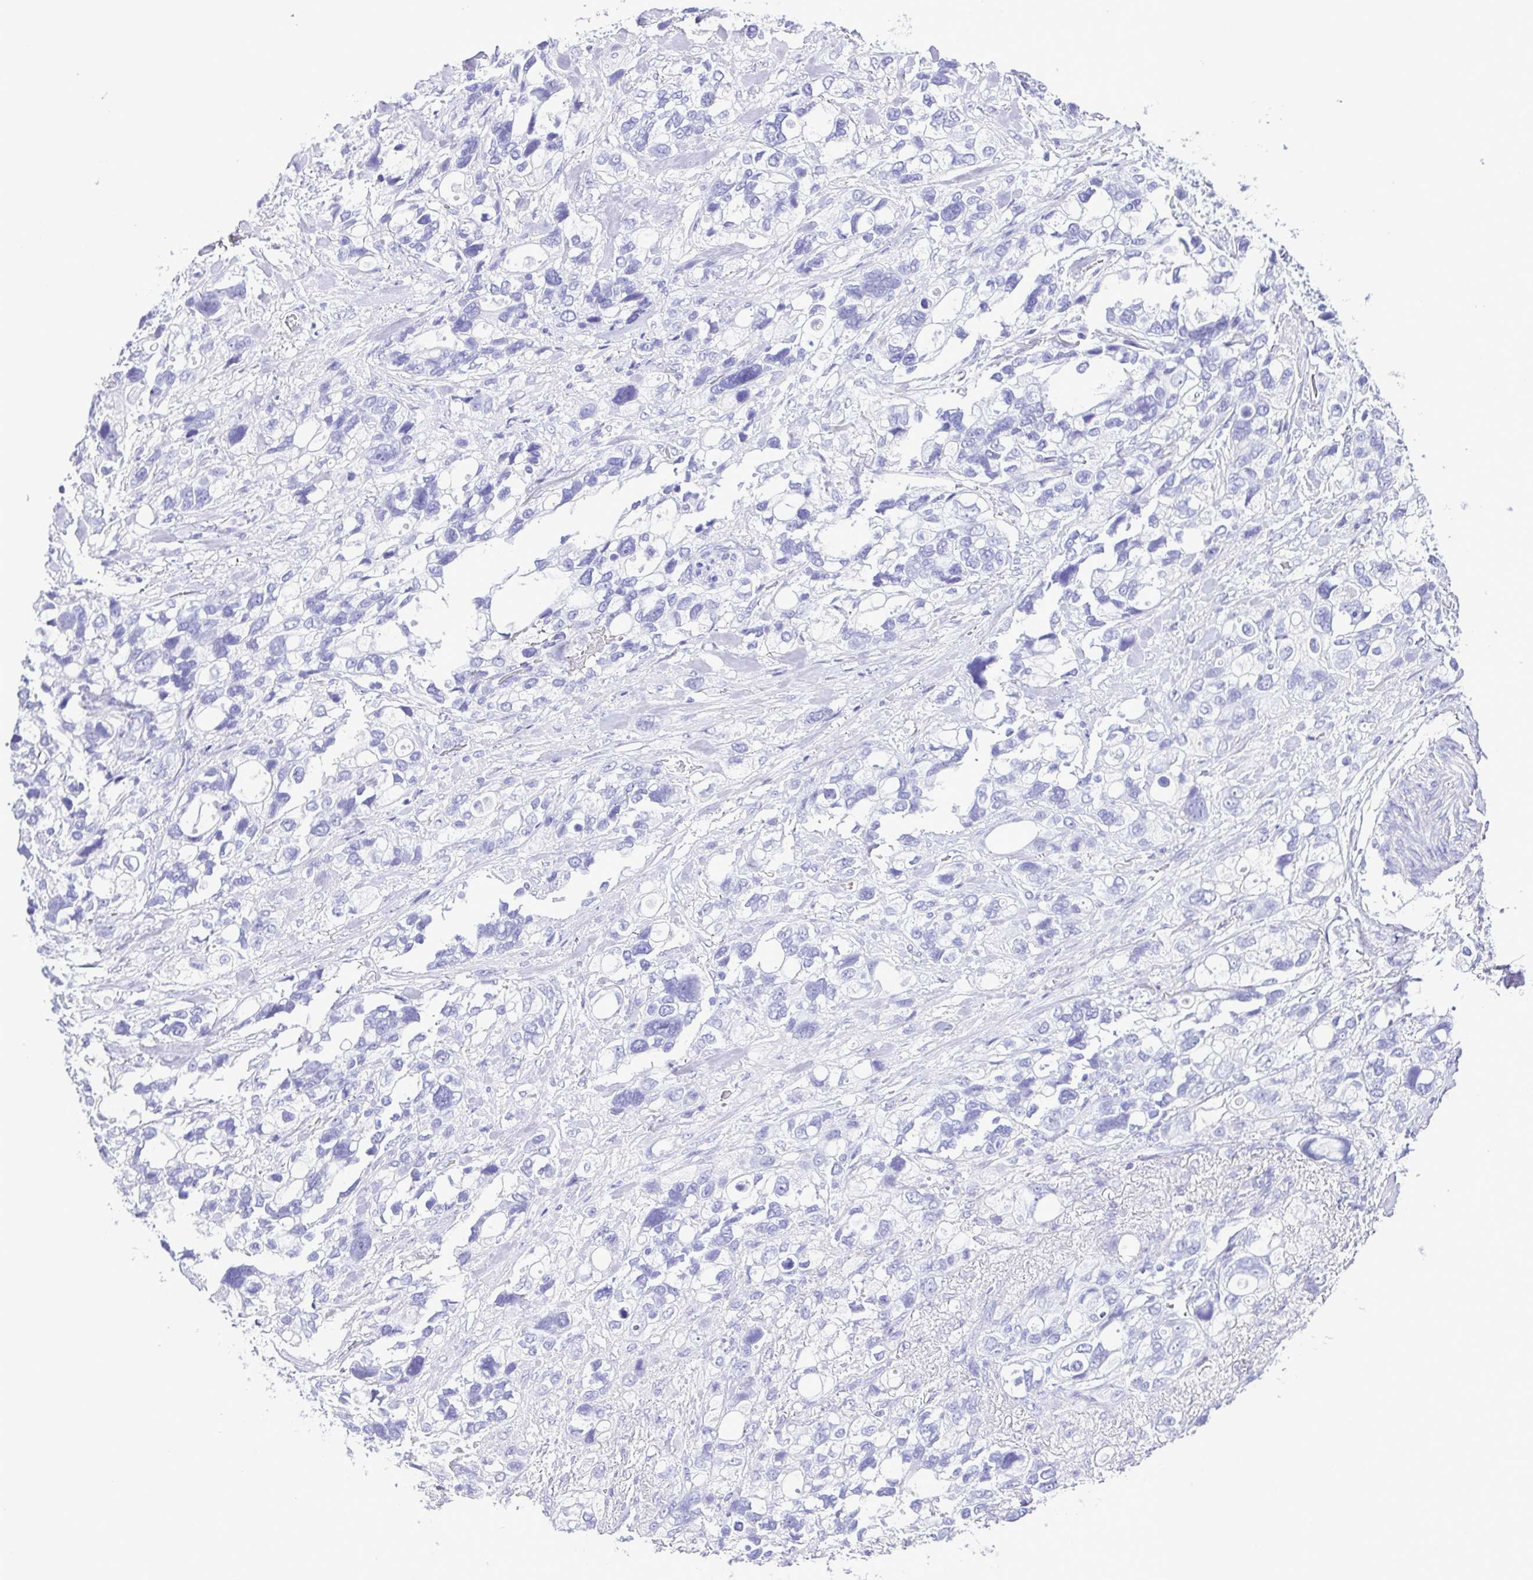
{"staining": {"intensity": "negative", "quantity": "none", "location": "none"}, "tissue": "stomach cancer", "cell_type": "Tumor cells", "image_type": "cancer", "snomed": [{"axis": "morphology", "description": "Adenocarcinoma, NOS"}, {"axis": "topography", "description": "Stomach, upper"}], "caption": "An image of stomach cancer stained for a protein exhibits no brown staining in tumor cells.", "gene": "SYT1", "patient": {"sex": "female", "age": 81}}